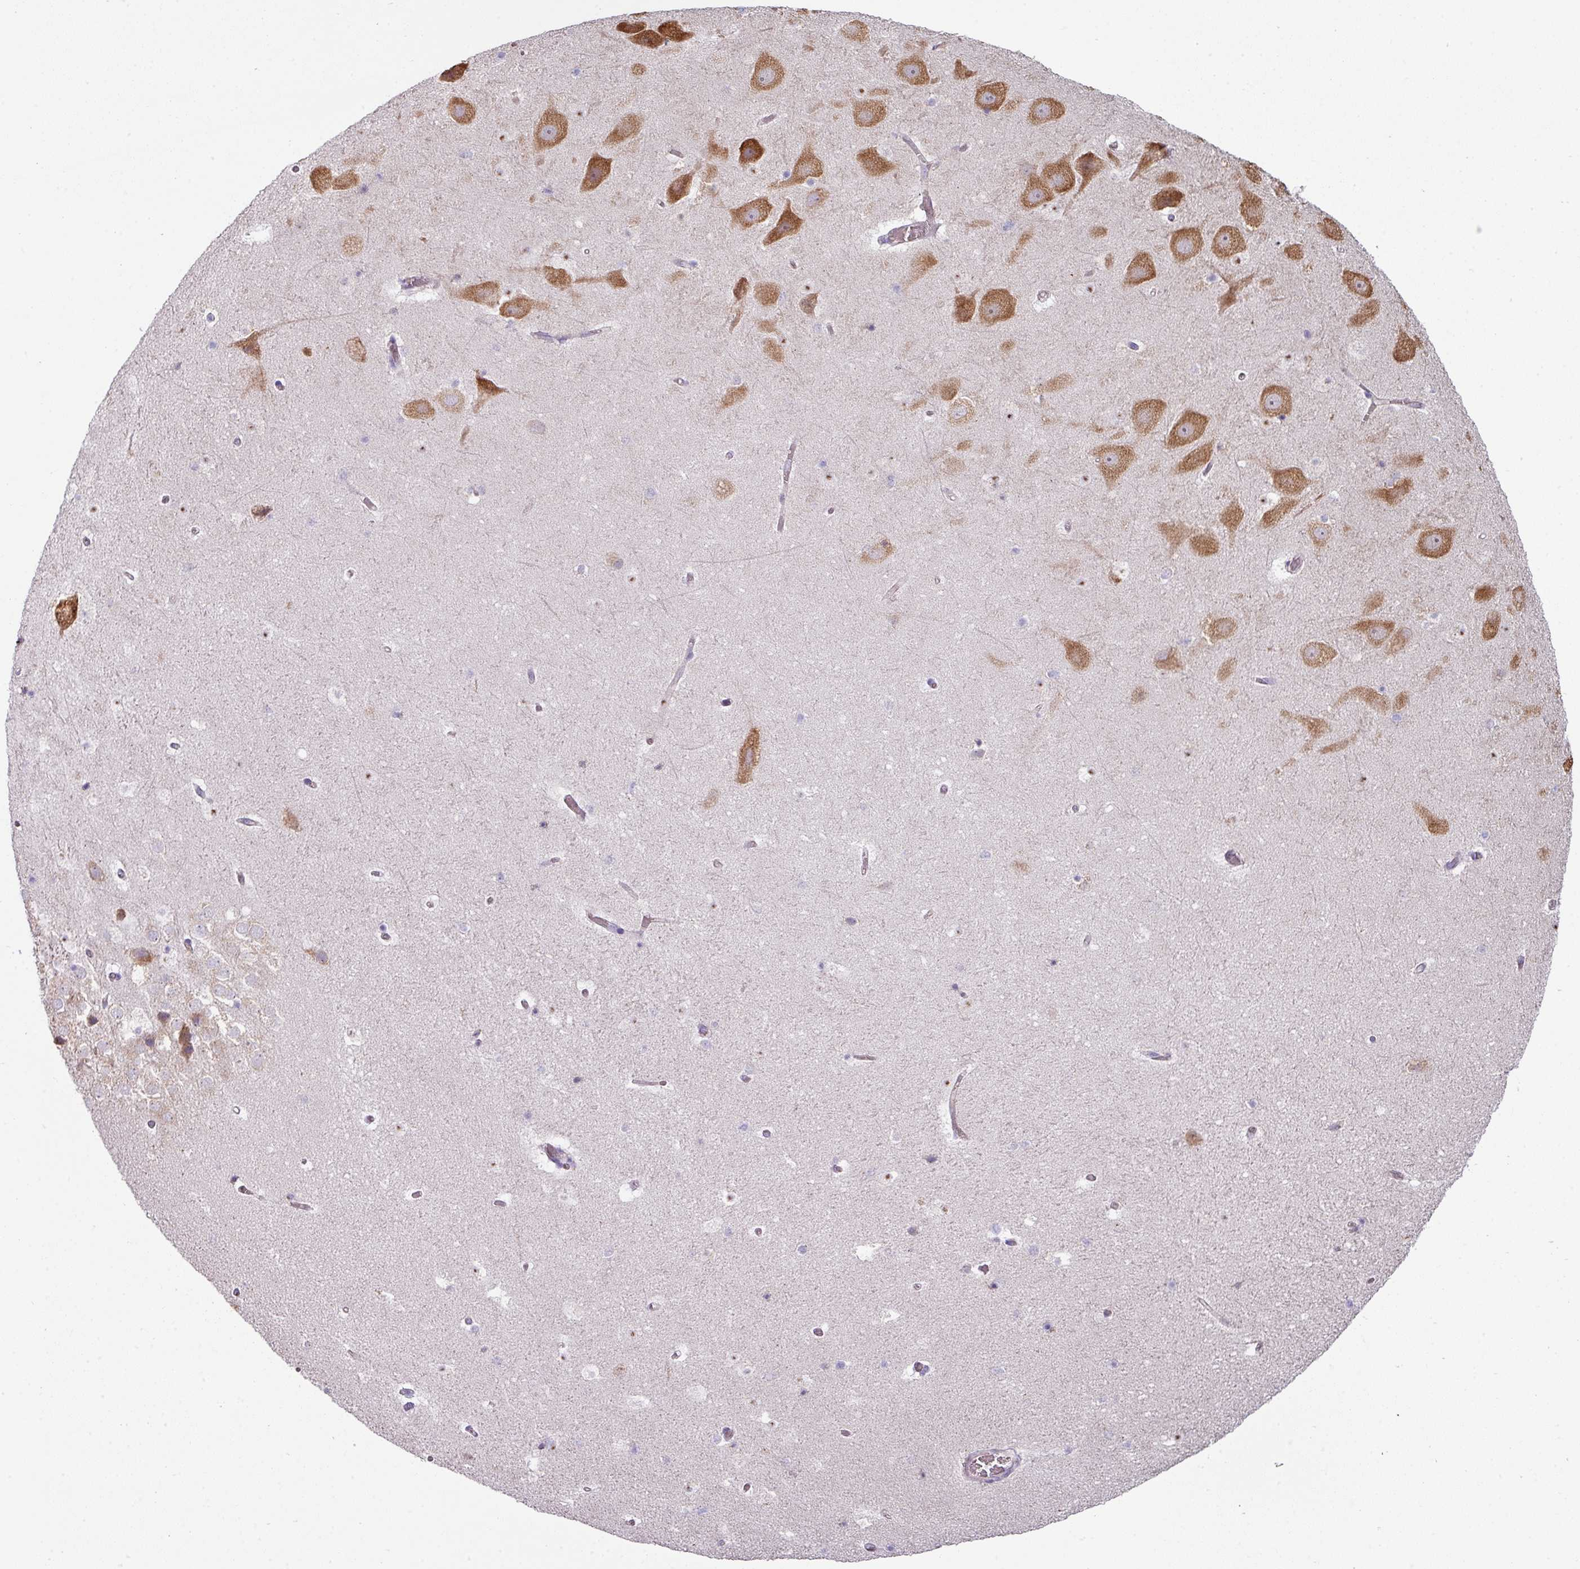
{"staining": {"intensity": "negative", "quantity": "none", "location": "none"}, "tissue": "hippocampus", "cell_type": "Glial cells", "image_type": "normal", "snomed": [{"axis": "morphology", "description": "Normal tissue, NOS"}, {"axis": "topography", "description": "Hippocampus"}], "caption": "An image of hippocampus stained for a protein exhibits no brown staining in glial cells. Brightfield microscopy of immunohistochemistry (IHC) stained with DAB (brown) and hematoxylin (blue), captured at high magnification.", "gene": "LRRC9", "patient": {"sex": "male", "age": 37}}